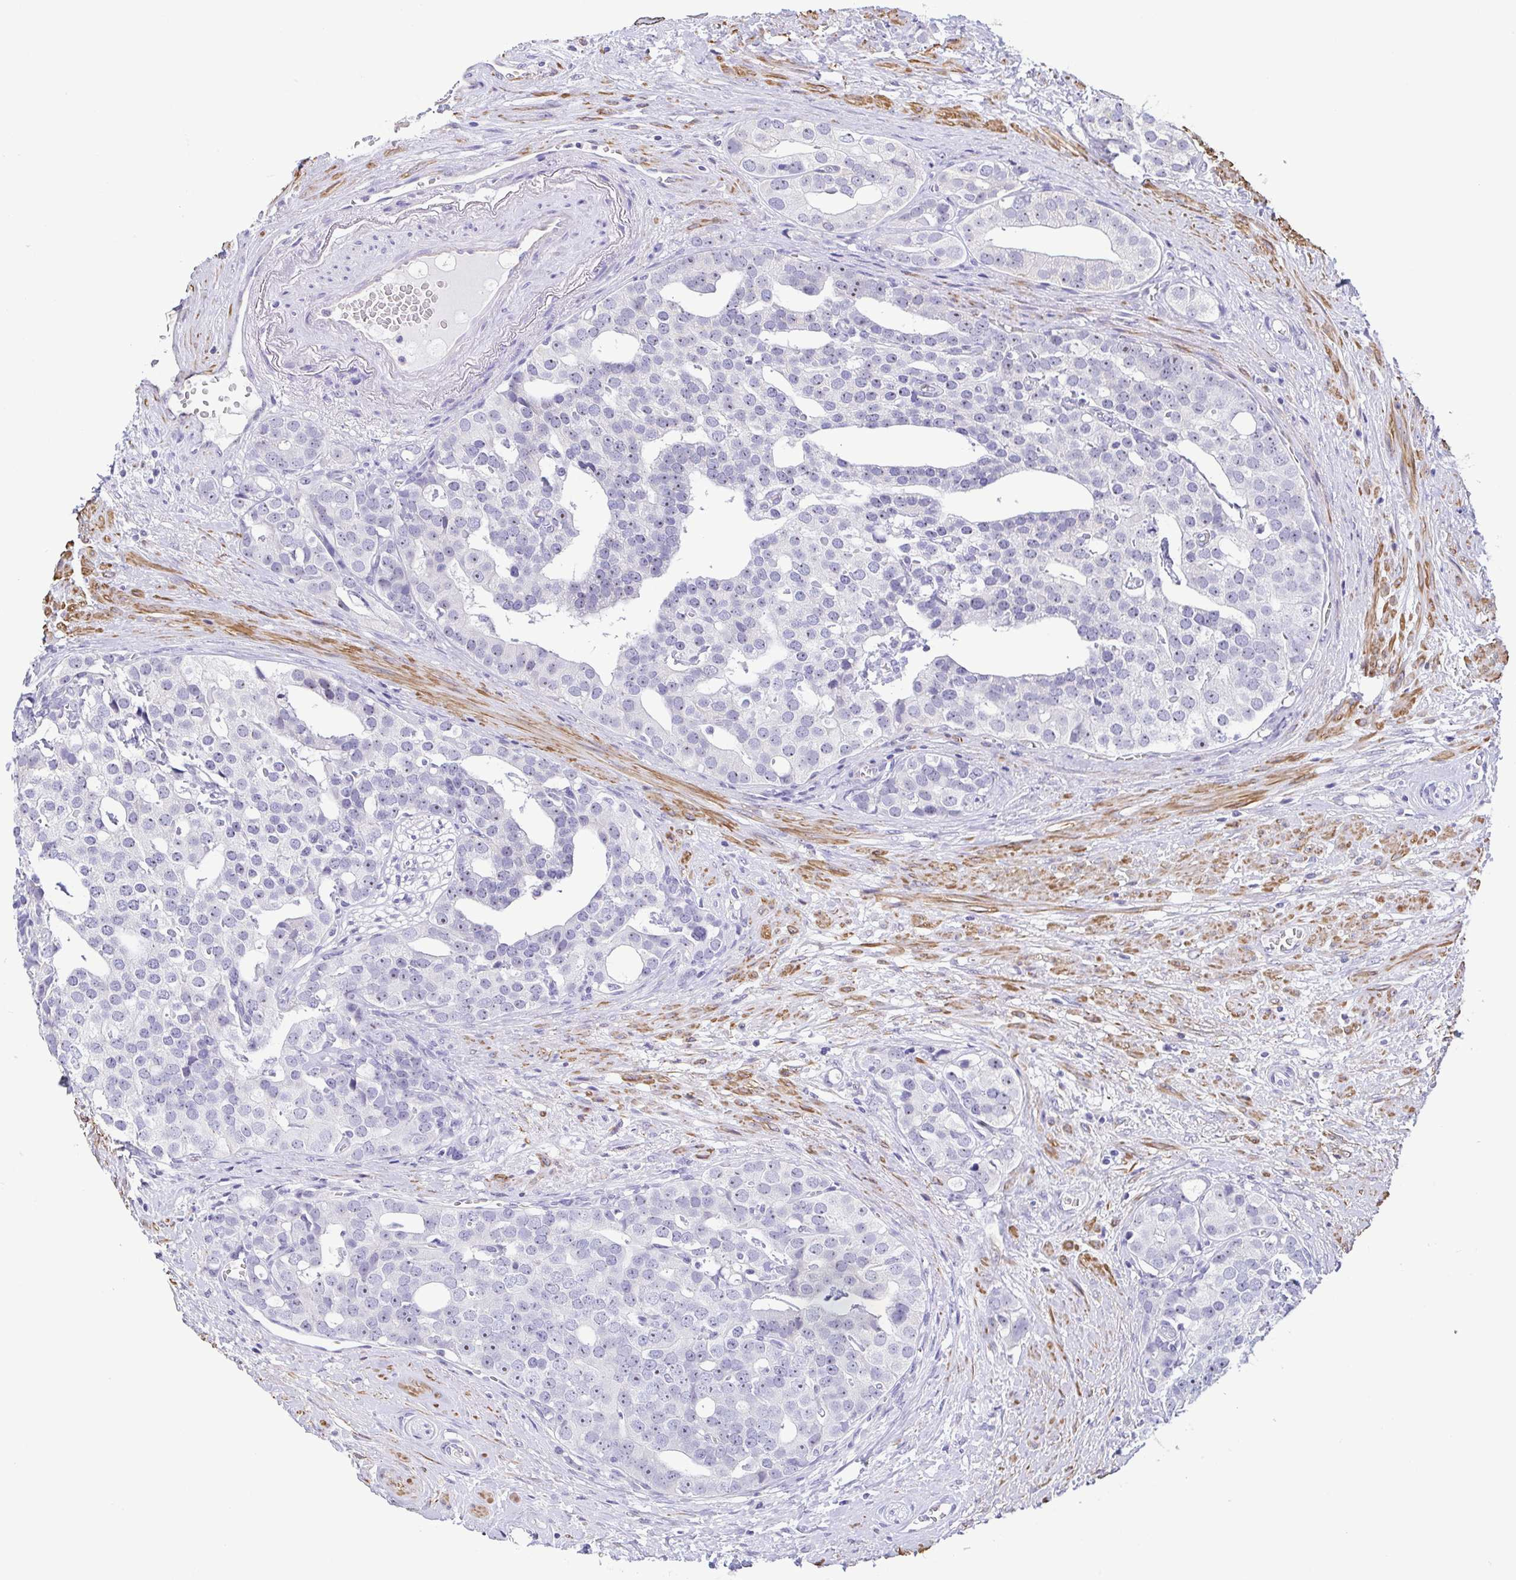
{"staining": {"intensity": "moderate", "quantity": "<25%", "location": "nuclear"}, "tissue": "prostate cancer", "cell_type": "Tumor cells", "image_type": "cancer", "snomed": [{"axis": "morphology", "description": "Adenocarcinoma, High grade"}, {"axis": "topography", "description": "Prostate"}], "caption": "DAB (3,3'-diaminobenzidine) immunohistochemical staining of prostate adenocarcinoma (high-grade) shows moderate nuclear protein positivity in approximately <25% of tumor cells. The staining was performed using DAB (3,3'-diaminobenzidine) to visualize the protein expression in brown, while the nuclei were stained in blue with hematoxylin (Magnification: 20x).", "gene": "MYL7", "patient": {"sex": "male", "age": 71}}